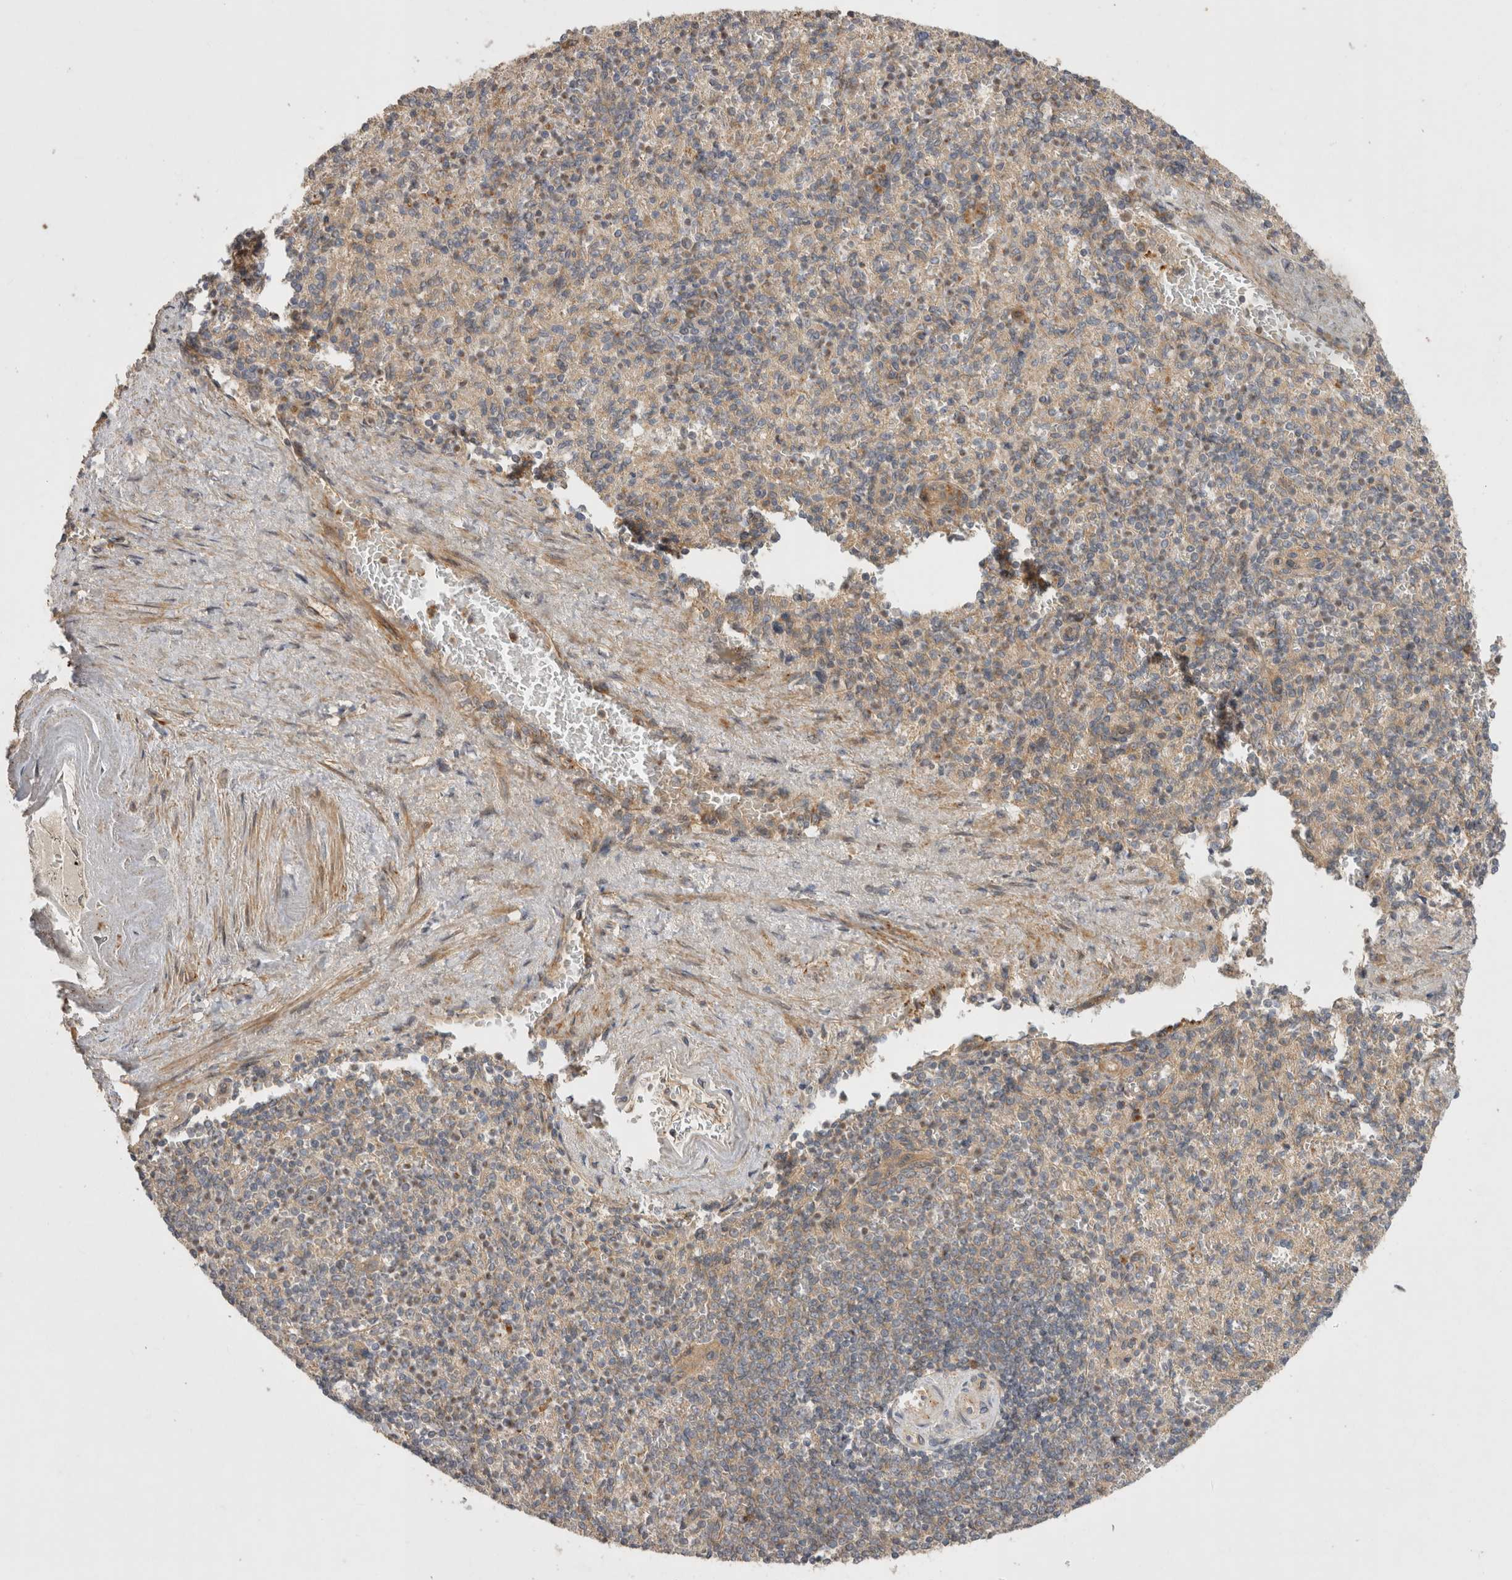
{"staining": {"intensity": "negative", "quantity": "none", "location": "none"}, "tissue": "spleen", "cell_type": "Cells in red pulp", "image_type": "normal", "snomed": [{"axis": "morphology", "description": "Normal tissue, NOS"}, {"axis": "topography", "description": "Spleen"}], "caption": "Protein analysis of benign spleen demonstrates no significant staining in cells in red pulp. The staining is performed using DAB brown chromogen with nuclei counter-stained in using hematoxylin.", "gene": "PPP1R42", "patient": {"sex": "female", "age": 74}}